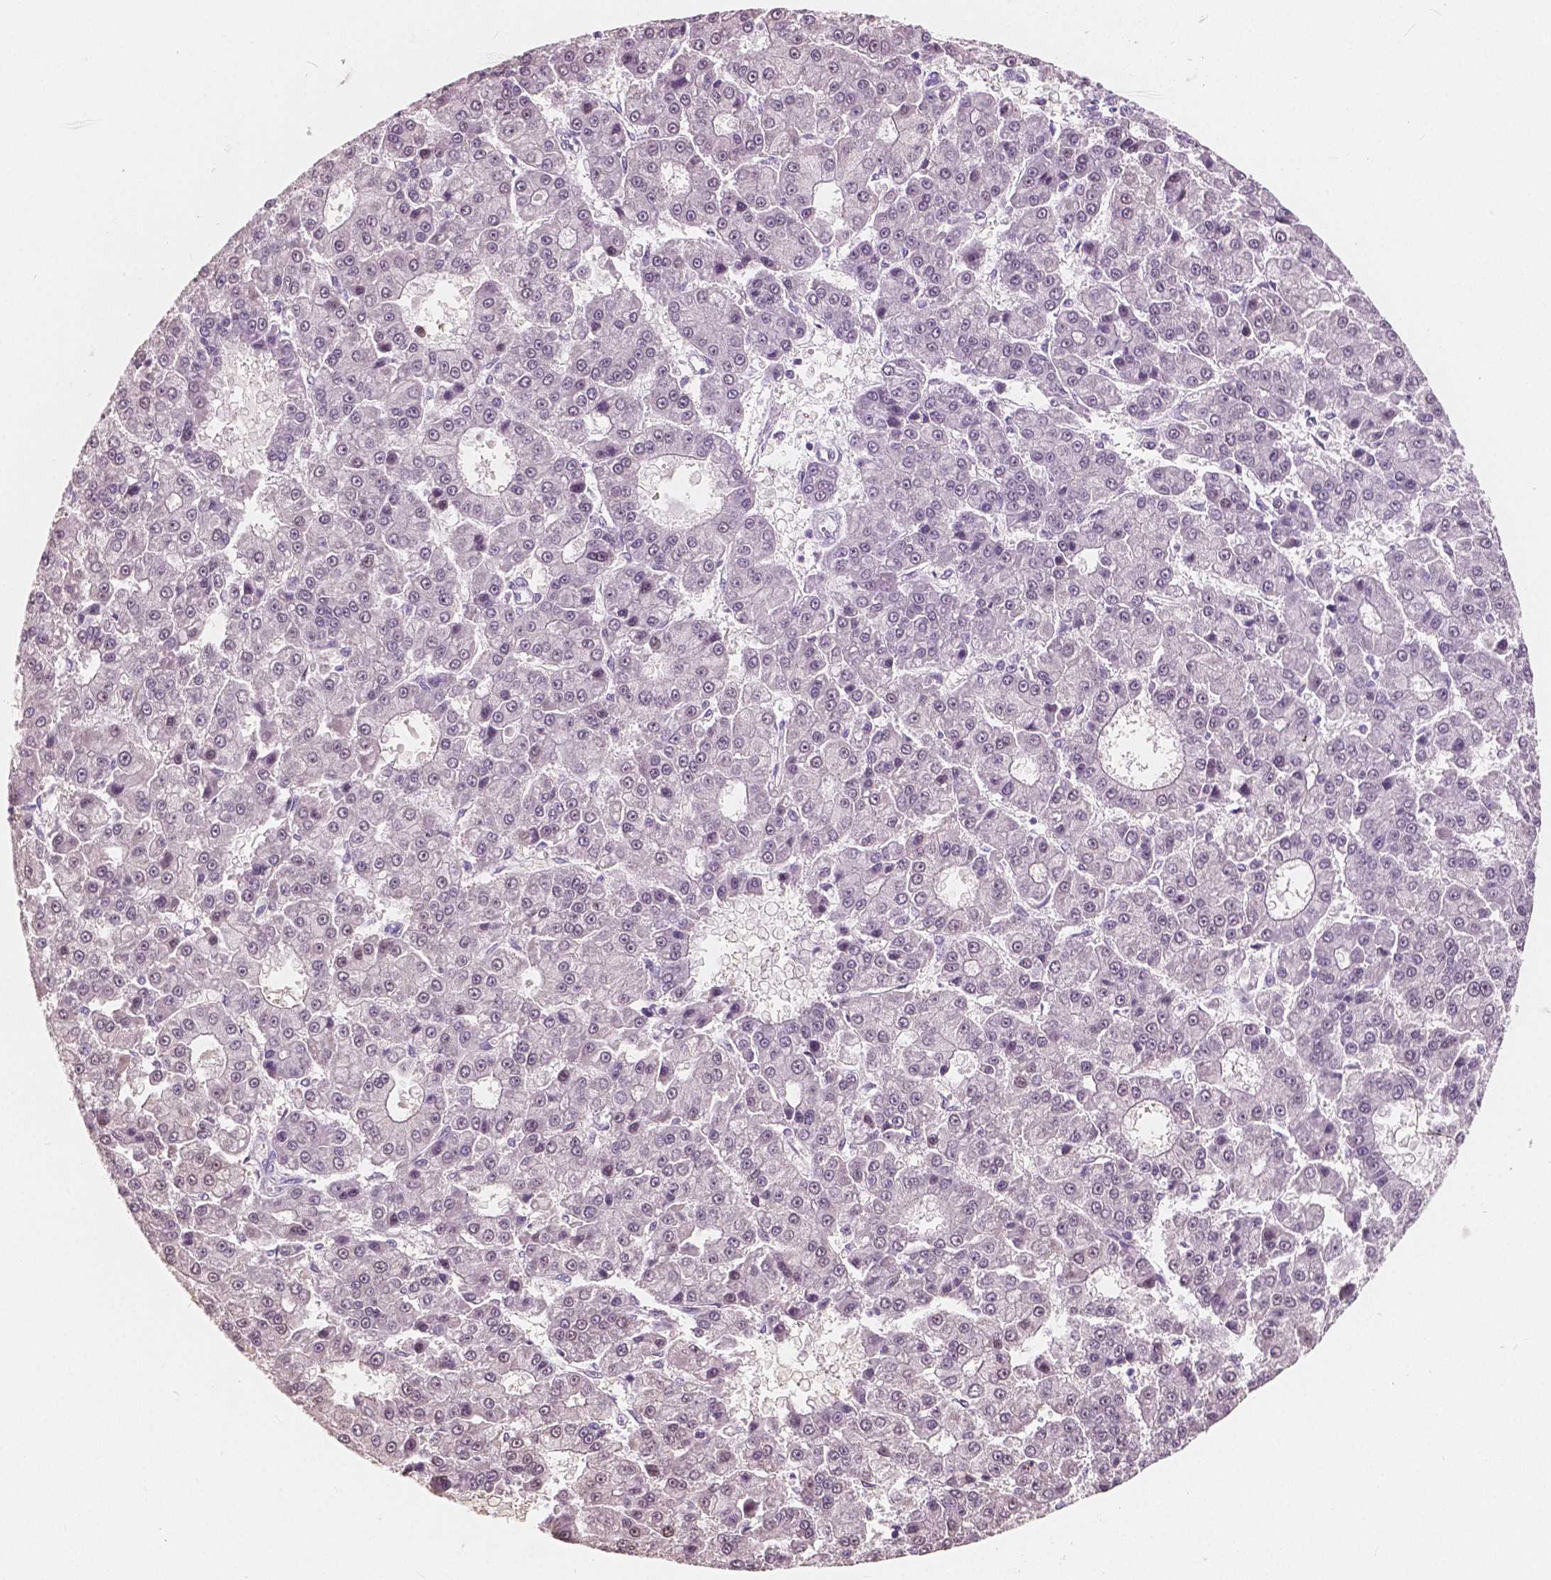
{"staining": {"intensity": "negative", "quantity": "none", "location": "none"}, "tissue": "liver cancer", "cell_type": "Tumor cells", "image_type": "cancer", "snomed": [{"axis": "morphology", "description": "Carcinoma, Hepatocellular, NOS"}, {"axis": "topography", "description": "Liver"}], "caption": "There is no significant positivity in tumor cells of liver hepatocellular carcinoma.", "gene": "NOLC1", "patient": {"sex": "male", "age": 70}}